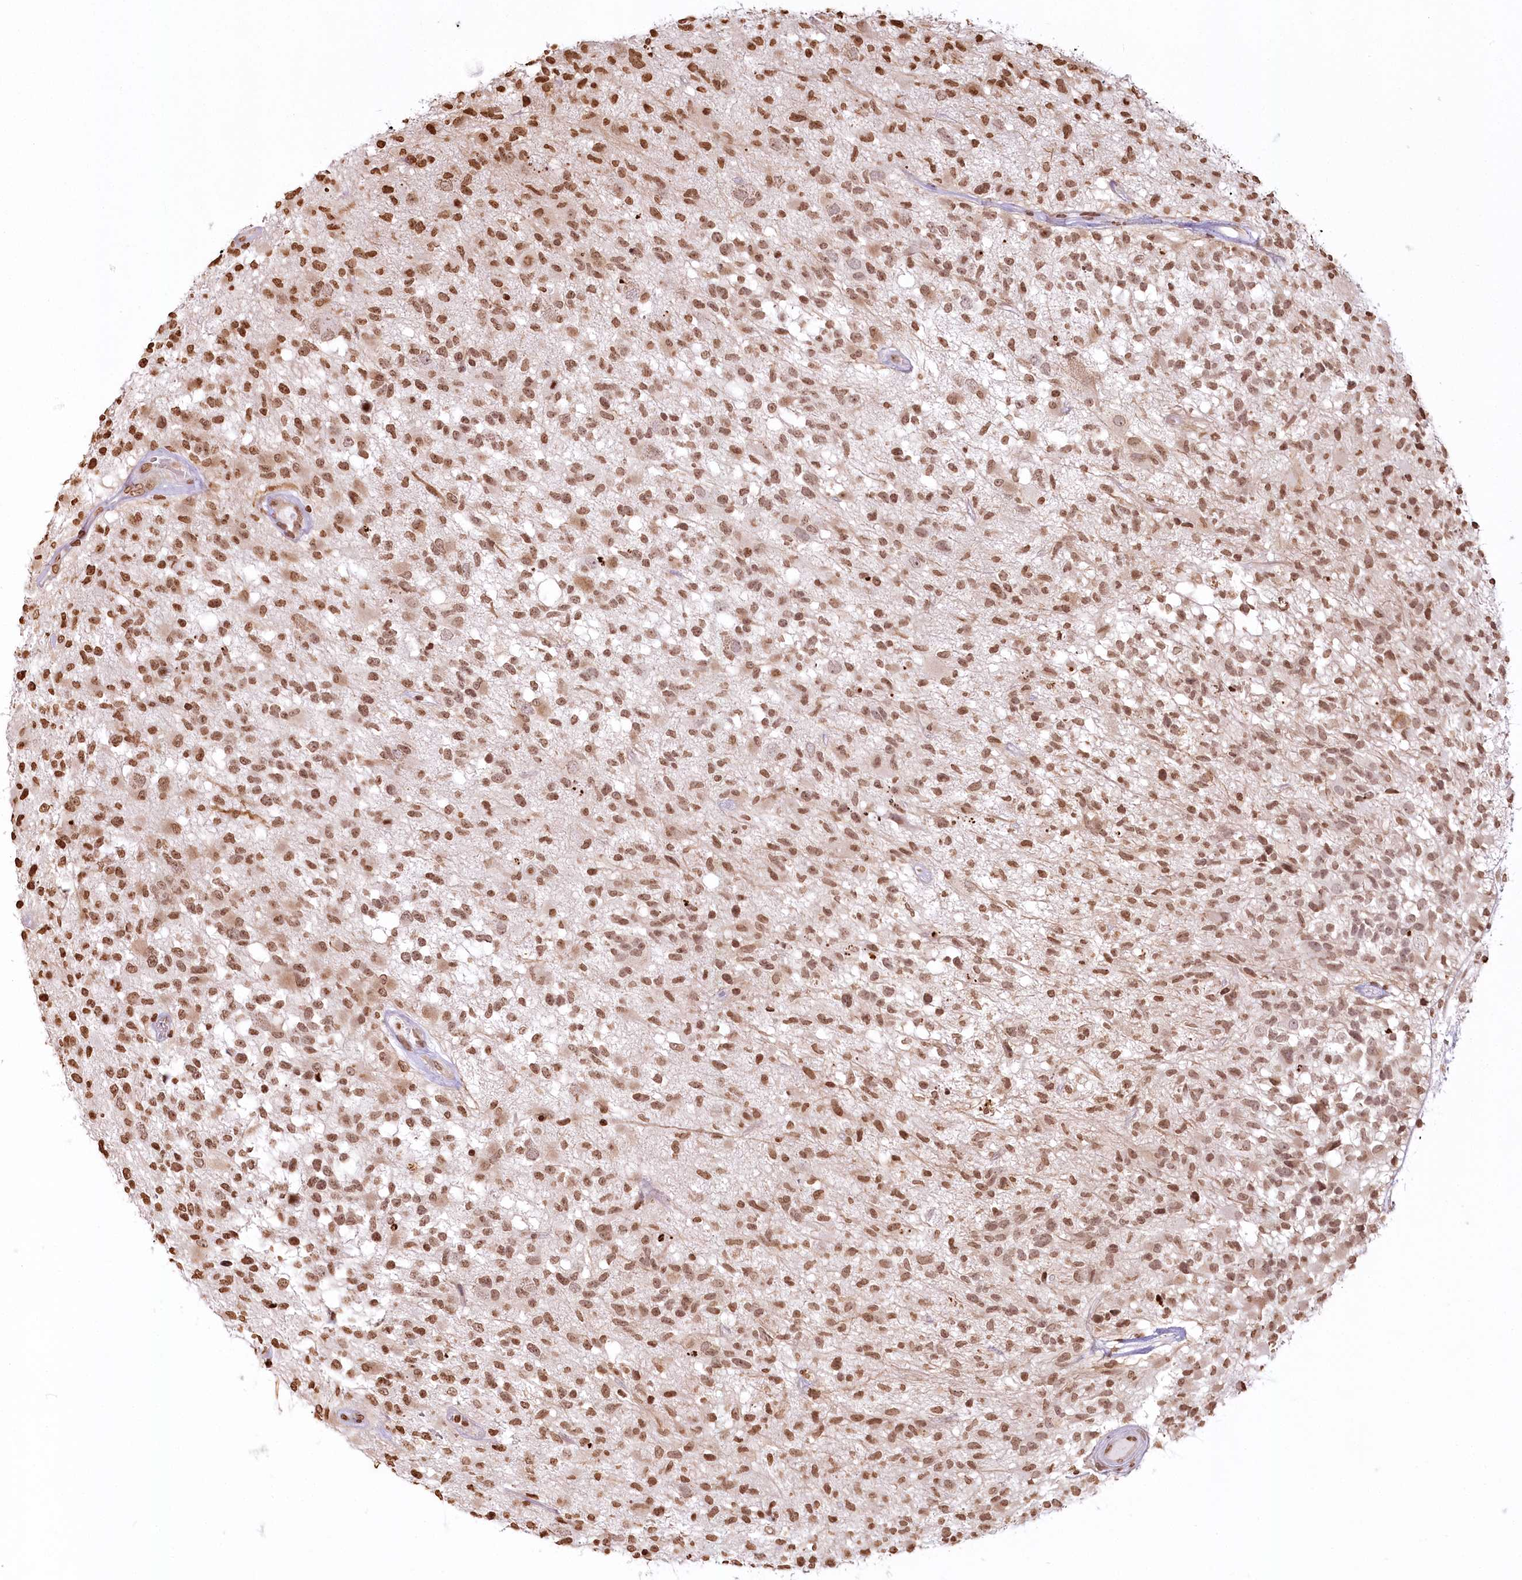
{"staining": {"intensity": "moderate", "quantity": ">75%", "location": "nuclear"}, "tissue": "glioma", "cell_type": "Tumor cells", "image_type": "cancer", "snomed": [{"axis": "morphology", "description": "Glioma, malignant, High grade"}, {"axis": "morphology", "description": "Glioblastoma, NOS"}, {"axis": "topography", "description": "Brain"}], "caption": "Immunohistochemistry (IHC) (DAB (3,3'-diaminobenzidine)) staining of glioma displays moderate nuclear protein expression in about >75% of tumor cells. The staining is performed using DAB brown chromogen to label protein expression. The nuclei are counter-stained blue using hematoxylin.", "gene": "FAM13A", "patient": {"sex": "male", "age": 60}}